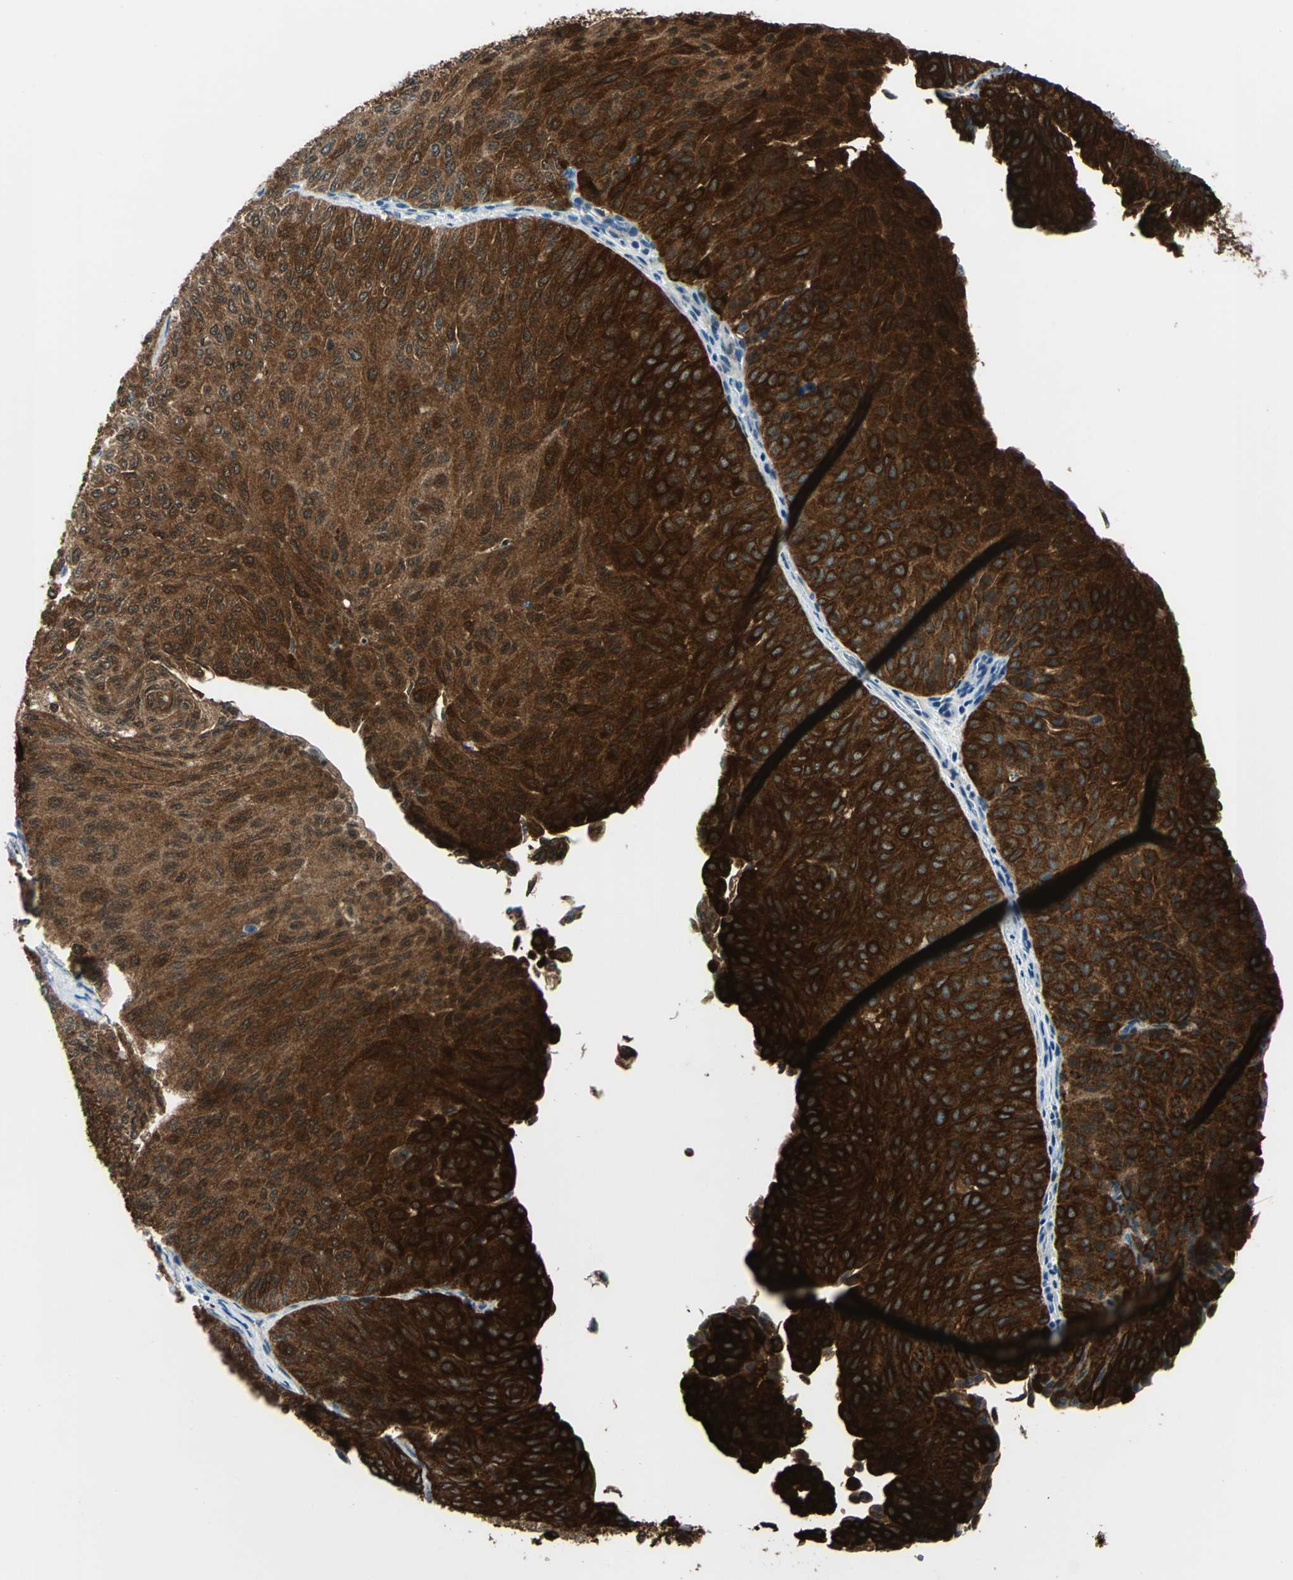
{"staining": {"intensity": "strong", "quantity": ">75%", "location": "cytoplasmic/membranous"}, "tissue": "urothelial cancer", "cell_type": "Tumor cells", "image_type": "cancer", "snomed": [{"axis": "morphology", "description": "Urothelial carcinoma, Low grade"}, {"axis": "topography", "description": "Urinary bladder"}], "caption": "Immunohistochemical staining of human urothelial cancer displays high levels of strong cytoplasmic/membranous protein positivity in about >75% of tumor cells. Using DAB (brown) and hematoxylin (blue) stains, captured at high magnification using brightfield microscopy.", "gene": "HSPB1", "patient": {"sex": "male", "age": 78}}